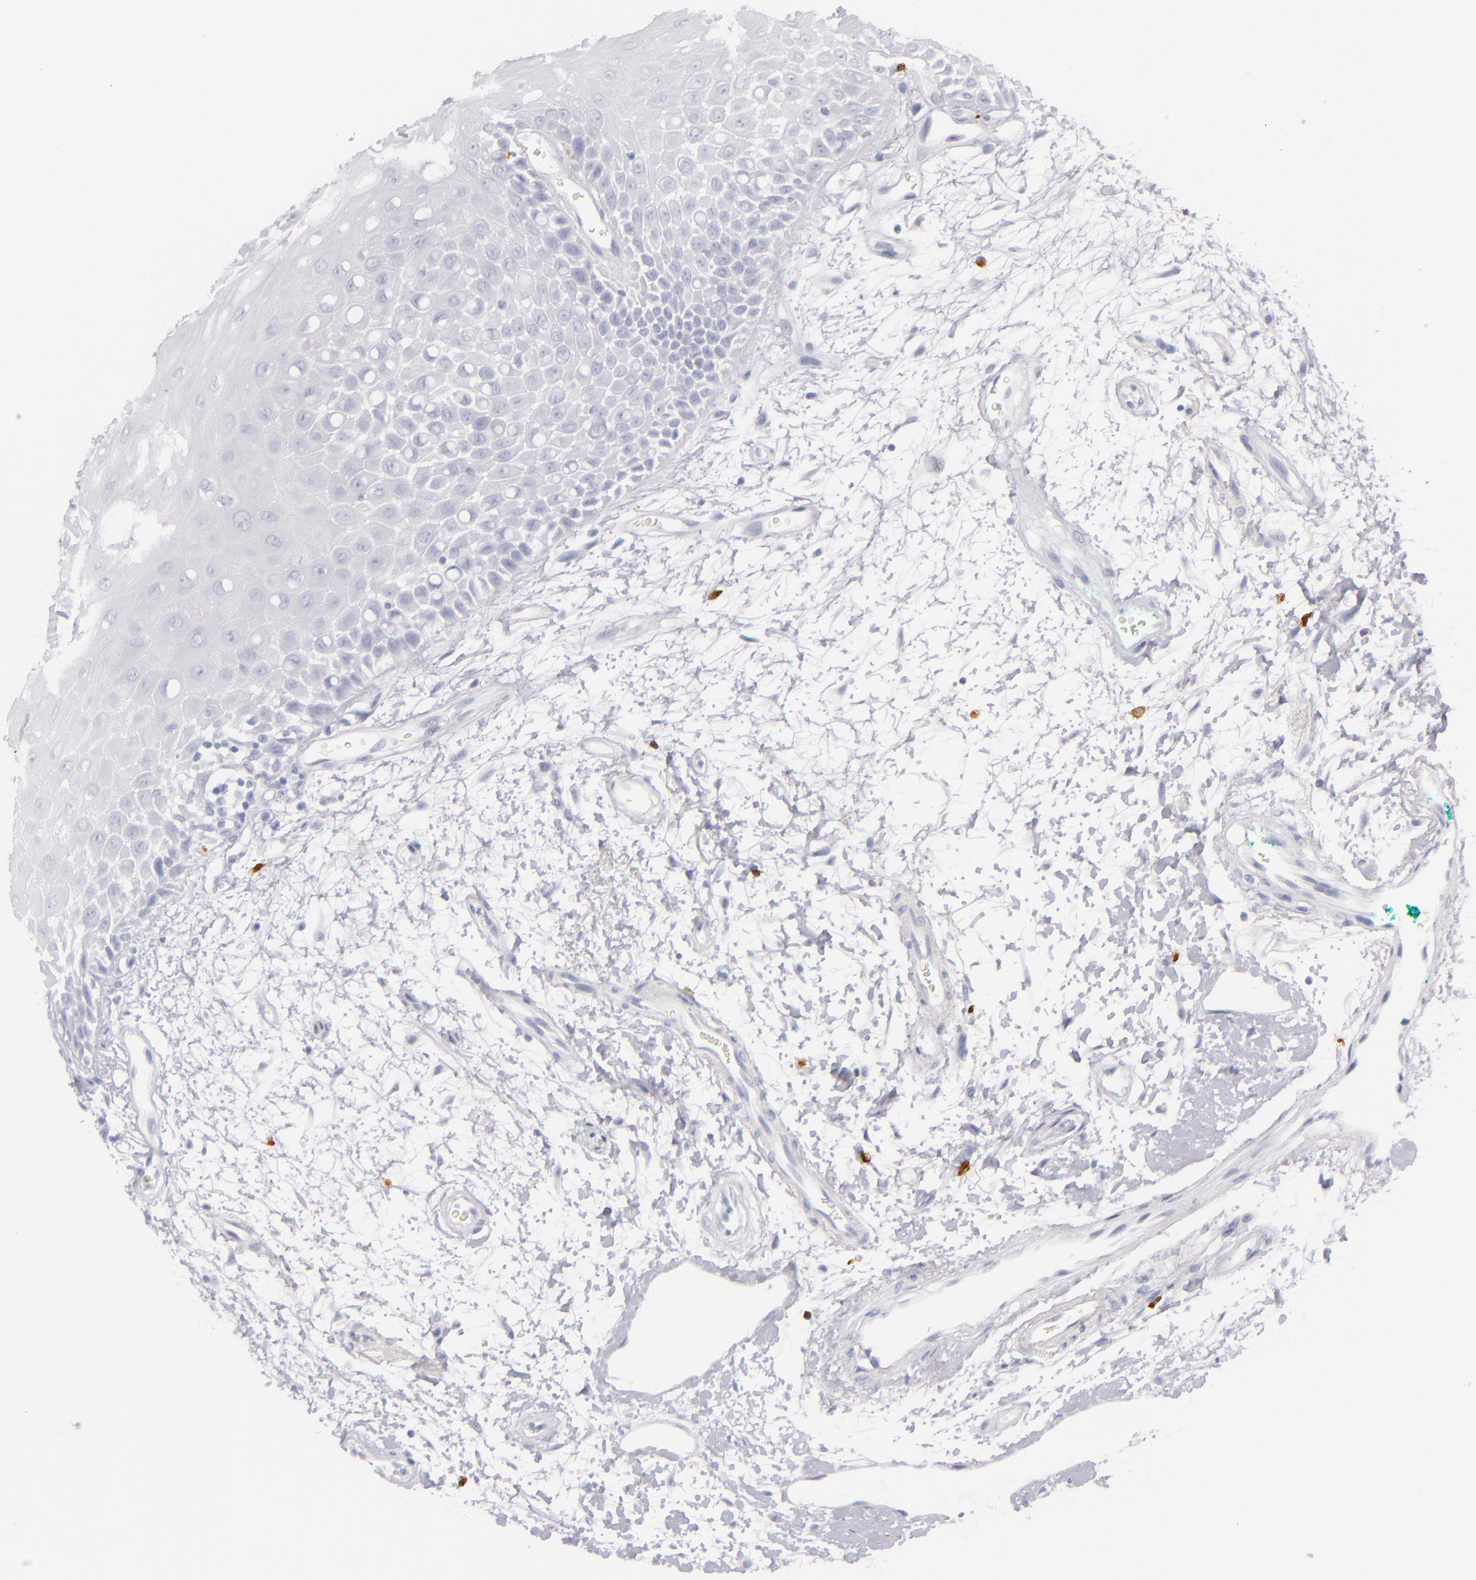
{"staining": {"intensity": "negative", "quantity": "none", "location": "none"}, "tissue": "oral mucosa", "cell_type": "Squamous epithelial cells", "image_type": "normal", "snomed": [{"axis": "morphology", "description": "Normal tissue, NOS"}, {"axis": "morphology", "description": "Squamous cell carcinoma, NOS"}, {"axis": "topography", "description": "Skeletal muscle"}, {"axis": "topography", "description": "Oral tissue"}, {"axis": "topography", "description": "Head-Neck"}], "caption": "The photomicrograph displays no significant expression in squamous epithelial cells of oral mucosa. (DAB (3,3'-diaminobenzidine) immunohistochemistry with hematoxylin counter stain).", "gene": "TPSD1", "patient": {"sex": "female", "age": 84}}